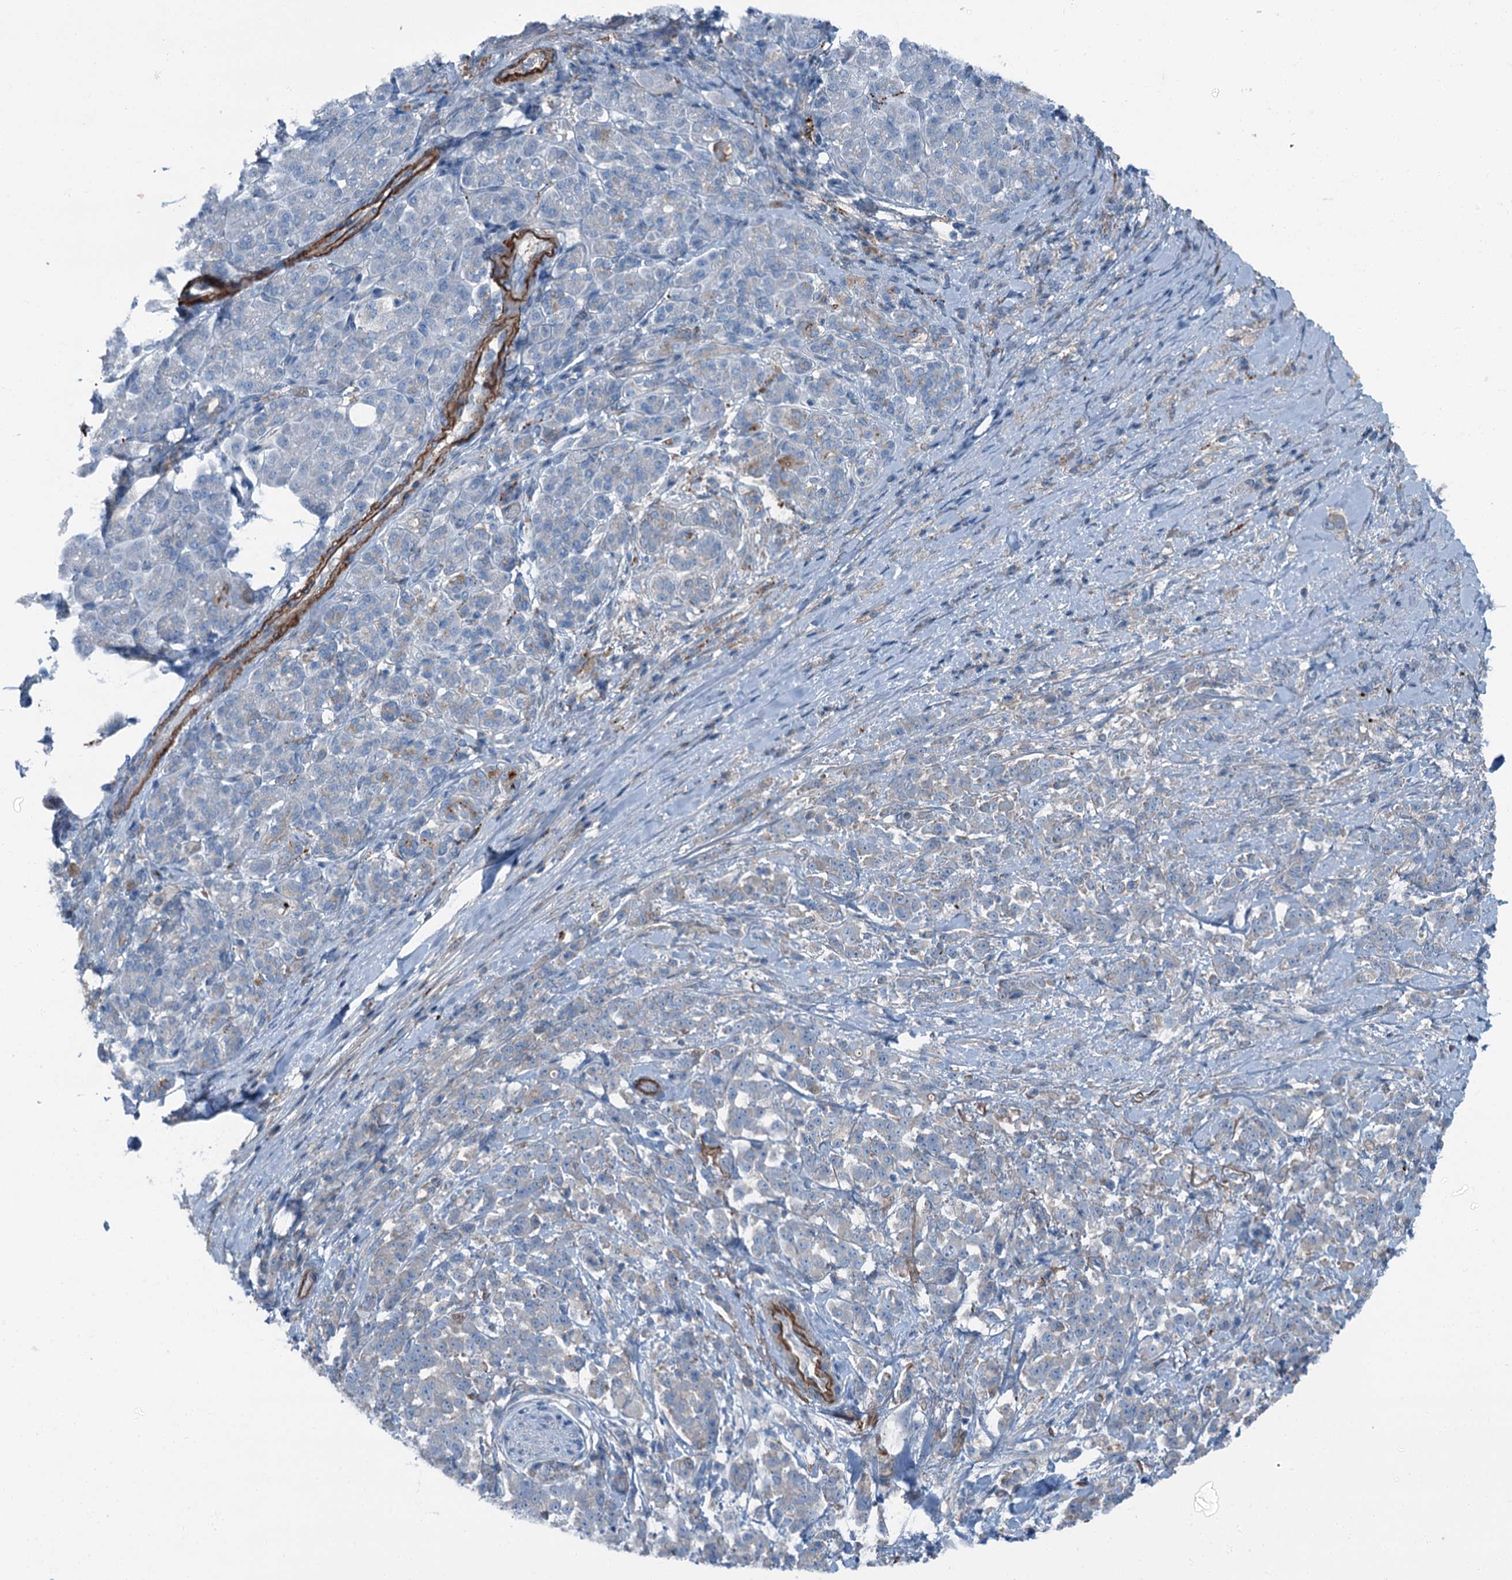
{"staining": {"intensity": "negative", "quantity": "none", "location": "none"}, "tissue": "pancreatic cancer", "cell_type": "Tumor cells", "image_type": "cancer", "snomed": [{"axis": "morphology", "description": "Normal tissue, NOS"}, {"axis": "morphology", "description": "Adenocarcinoma, NOS"}, {"axis": "topography", "description": "Pancreas"}], "caption": "This micrograph is of pancreatic cancer stained with immunohistochemistry (IHC) to label a protein in brown with the nuclei are counter-stained blue. There is no staining in tumor cells.", "gene": "AXL", "patient": {"sex": "female", "age": 64}}